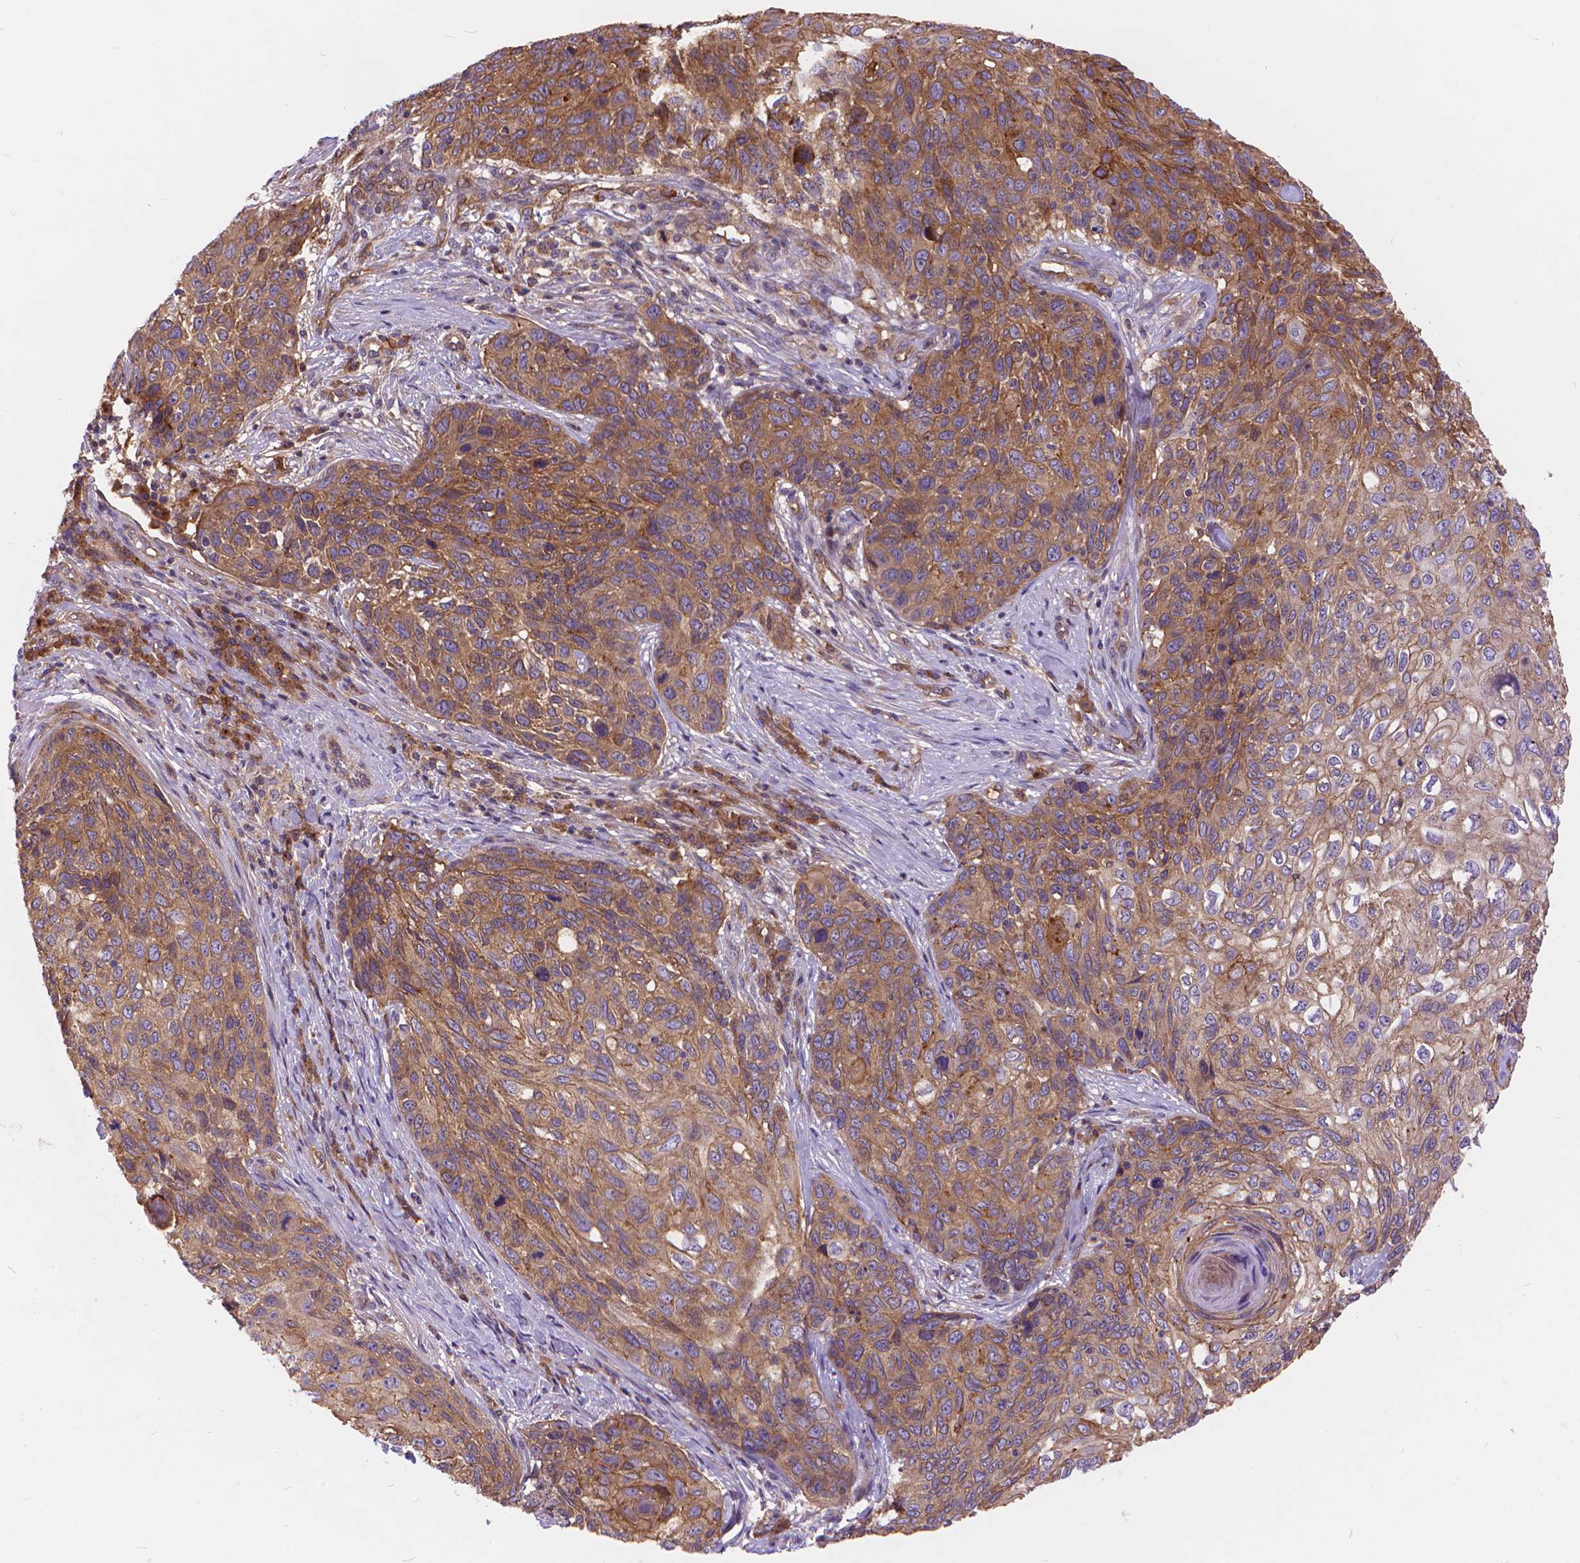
{"staining": {"intensity": "moderate", "quantity": "25%-75%", "location": "cytoplasmic/membranous"}, "tissue": "skin cancer", "cell_type": "Tumor cells", "image_type": "cancer", "snomed": [{"axis": "morphology", "description": "Squamous cell carcinoma, NOS"}, {"axis": "topography", "description": "Skin"}], "caption": "High-magnification brightfield microscopy of skin cancer (squamous cell carcinoma) stained with DAB (brown) and counterstained with hematoxylin (blue). tumor cells exhibit moderate cytoplasmic/membranous staining is seen in approximately25%-75% of cells.", "gene": "ARAP1", "patient": {"sex": "male", "age": 92}}